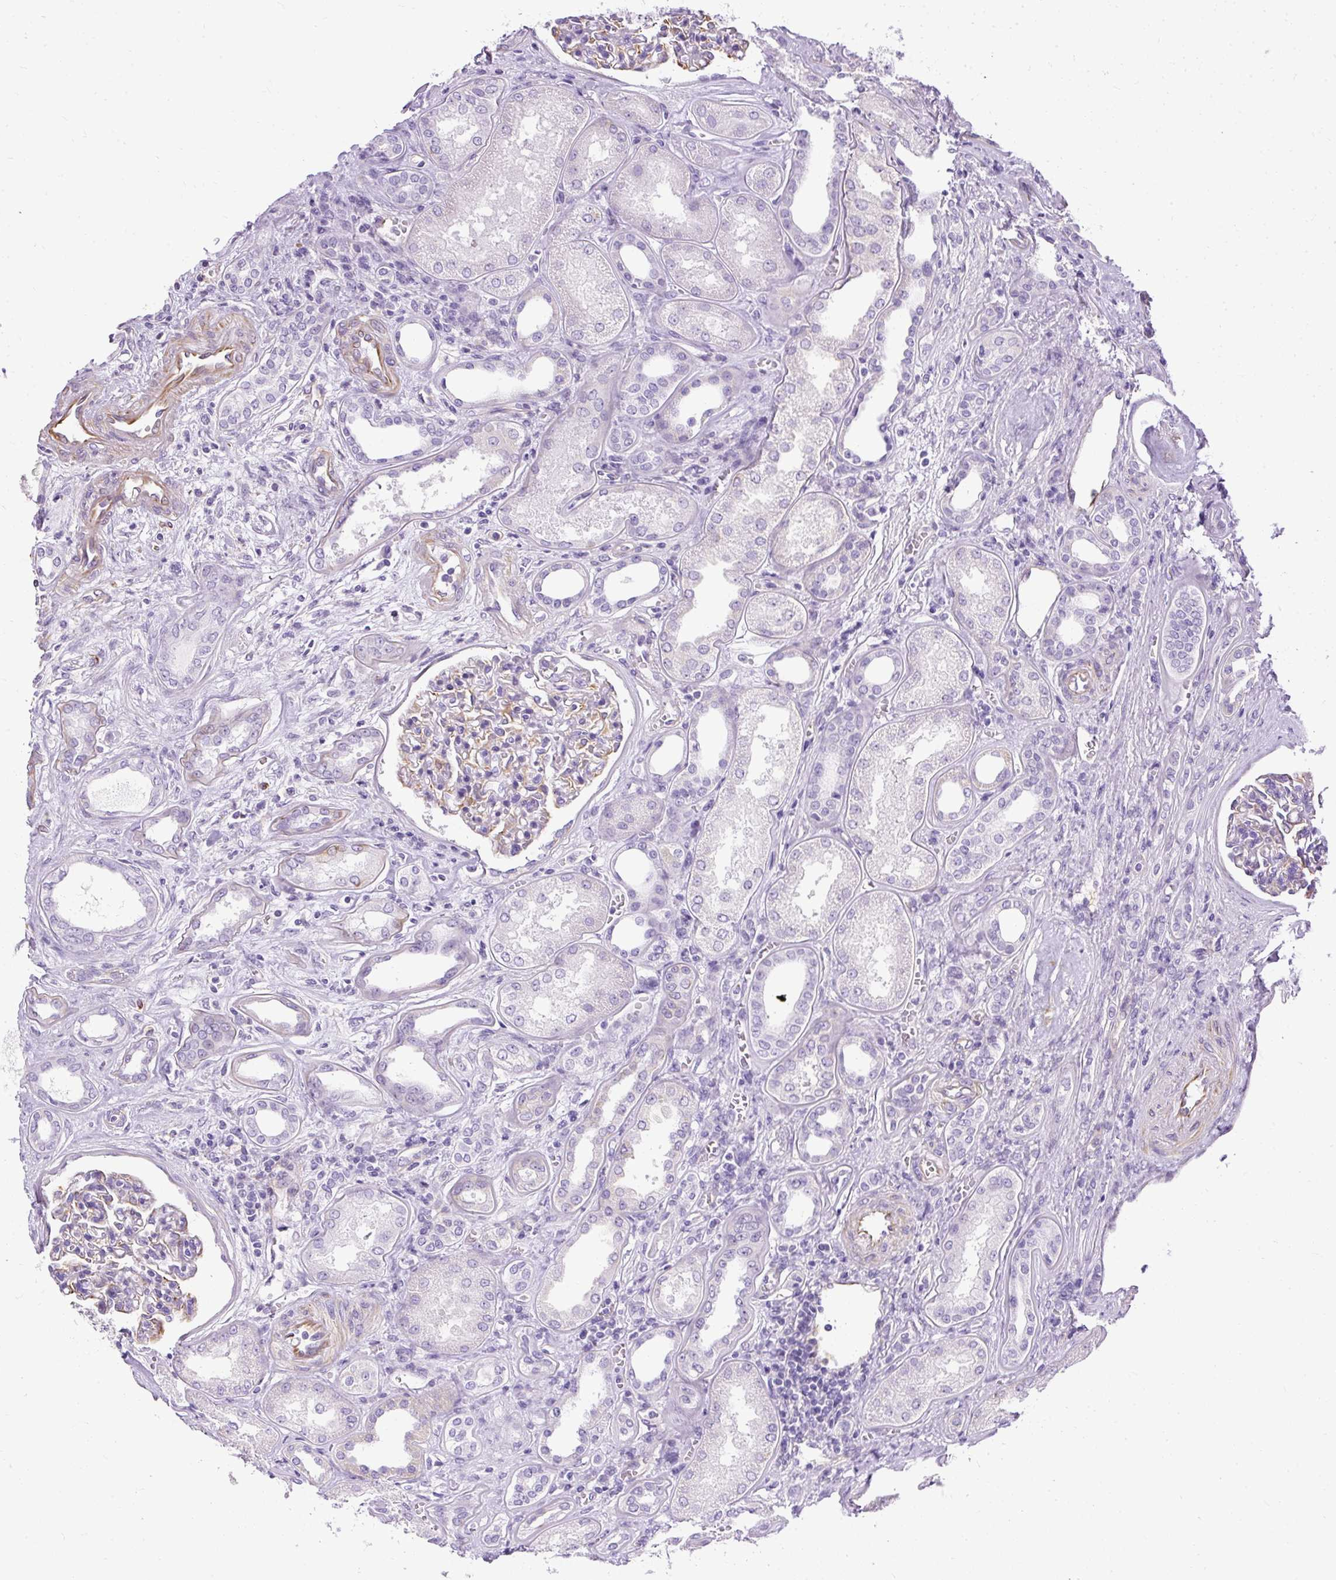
{"staining": {"intensity": "moderate", "quantity": "25%-75%", "location": "cytoplasmic/membranous"}, "tissue": "kidney", "cell_type": "Cells in glomeruli", "image_type": "normal", "snomed": [{"axis": "morphology", "description": "Normal tissue, NOS"}, {"axis": "morphology", "description": "Adenocarcinoma, NOS"}, {"axis": "topography", "description": "Kidney"}], "caption": "IHC micrograph of normal kidney: kidney stained using immunohistochemistry (IHC) shows medium levels of moderate protein expression localized specifically in the cytoplasmic/membranous of cells in glomeruli, appearing as a cytoplasmic/membranous brown color.", "gene": "PLS1", "patient": {"sex": "female", "age": 68}}